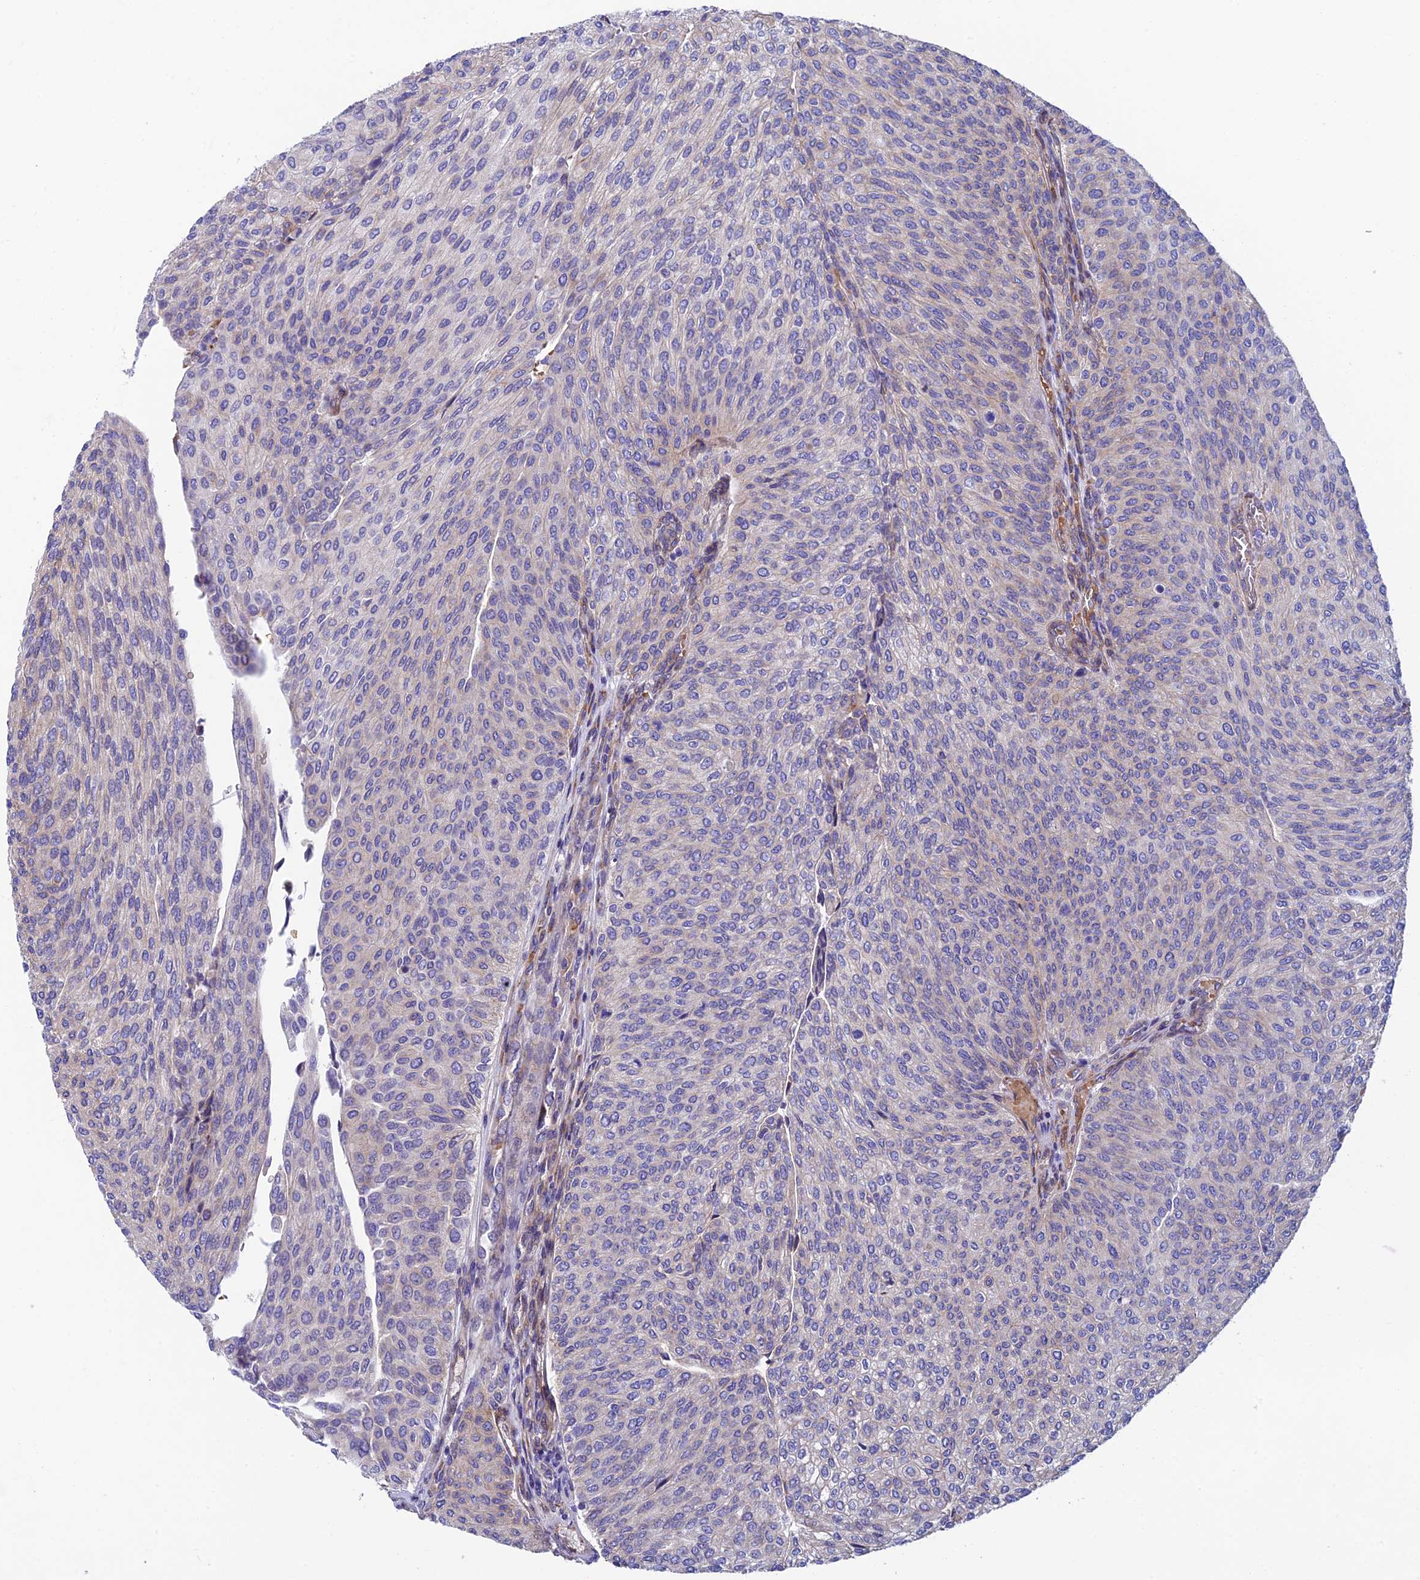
{"staining": {"intensity": "weak", "quantity": "<25%", "location": "cytoplasmic/membranous"}, "tissue": "urothelial cancer", "cell_type": "Tumor cells", "image_type": "cancer", "snomed": [{"axis": "morphology", "description": "Urothelial carcinoma, High grade"}, {"axis": "topography", "description": "Urinary bladder"}], "caption": "There is no significant staining in tumor cells of urothelial cancer.", "gene": "MACIR", "patient": {"sex": "female", "age": 79}}